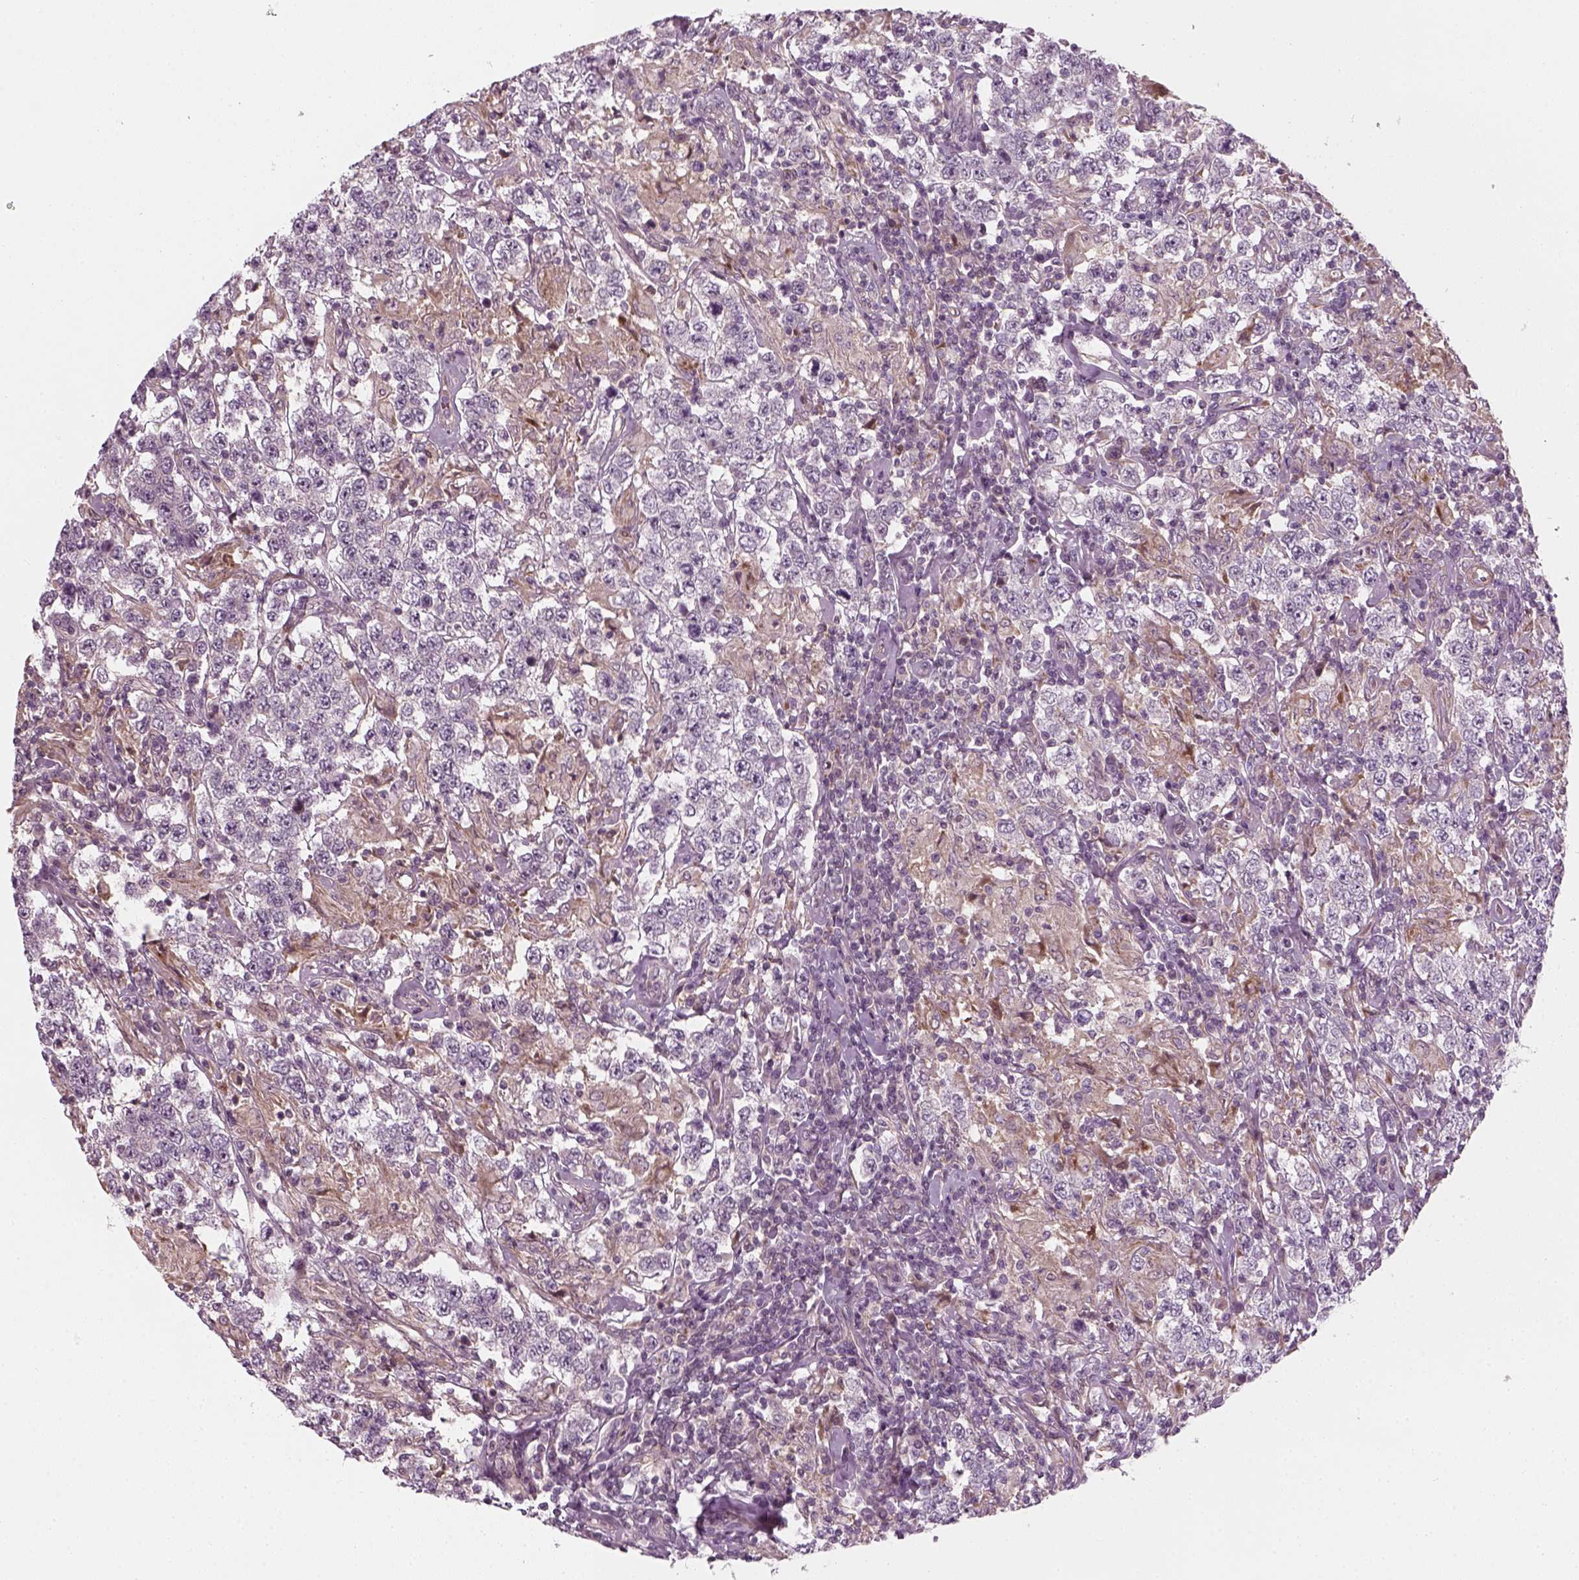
{"staining": {"intensity": "negative", "quantity": "none", "location": "none"}, "tissue": "testis cancer", "cell_type": "Tumor cells", "image_type": "cancer", "snomed": [{"axis": "morphology", "description": "Seminoma, NOS"}, {"axis": "morphology", "description": "Carcinoma, Embryonal, NOS"}, {"axis": "topography", "description": "Testis"}], "caption": "Immunohistochemical staining of human testis embryonal carcinoma demonstrates no significant expression in tumor cells.", "gene": "DNASE1L1", "patient": {"sex": "male", "age": 41}}